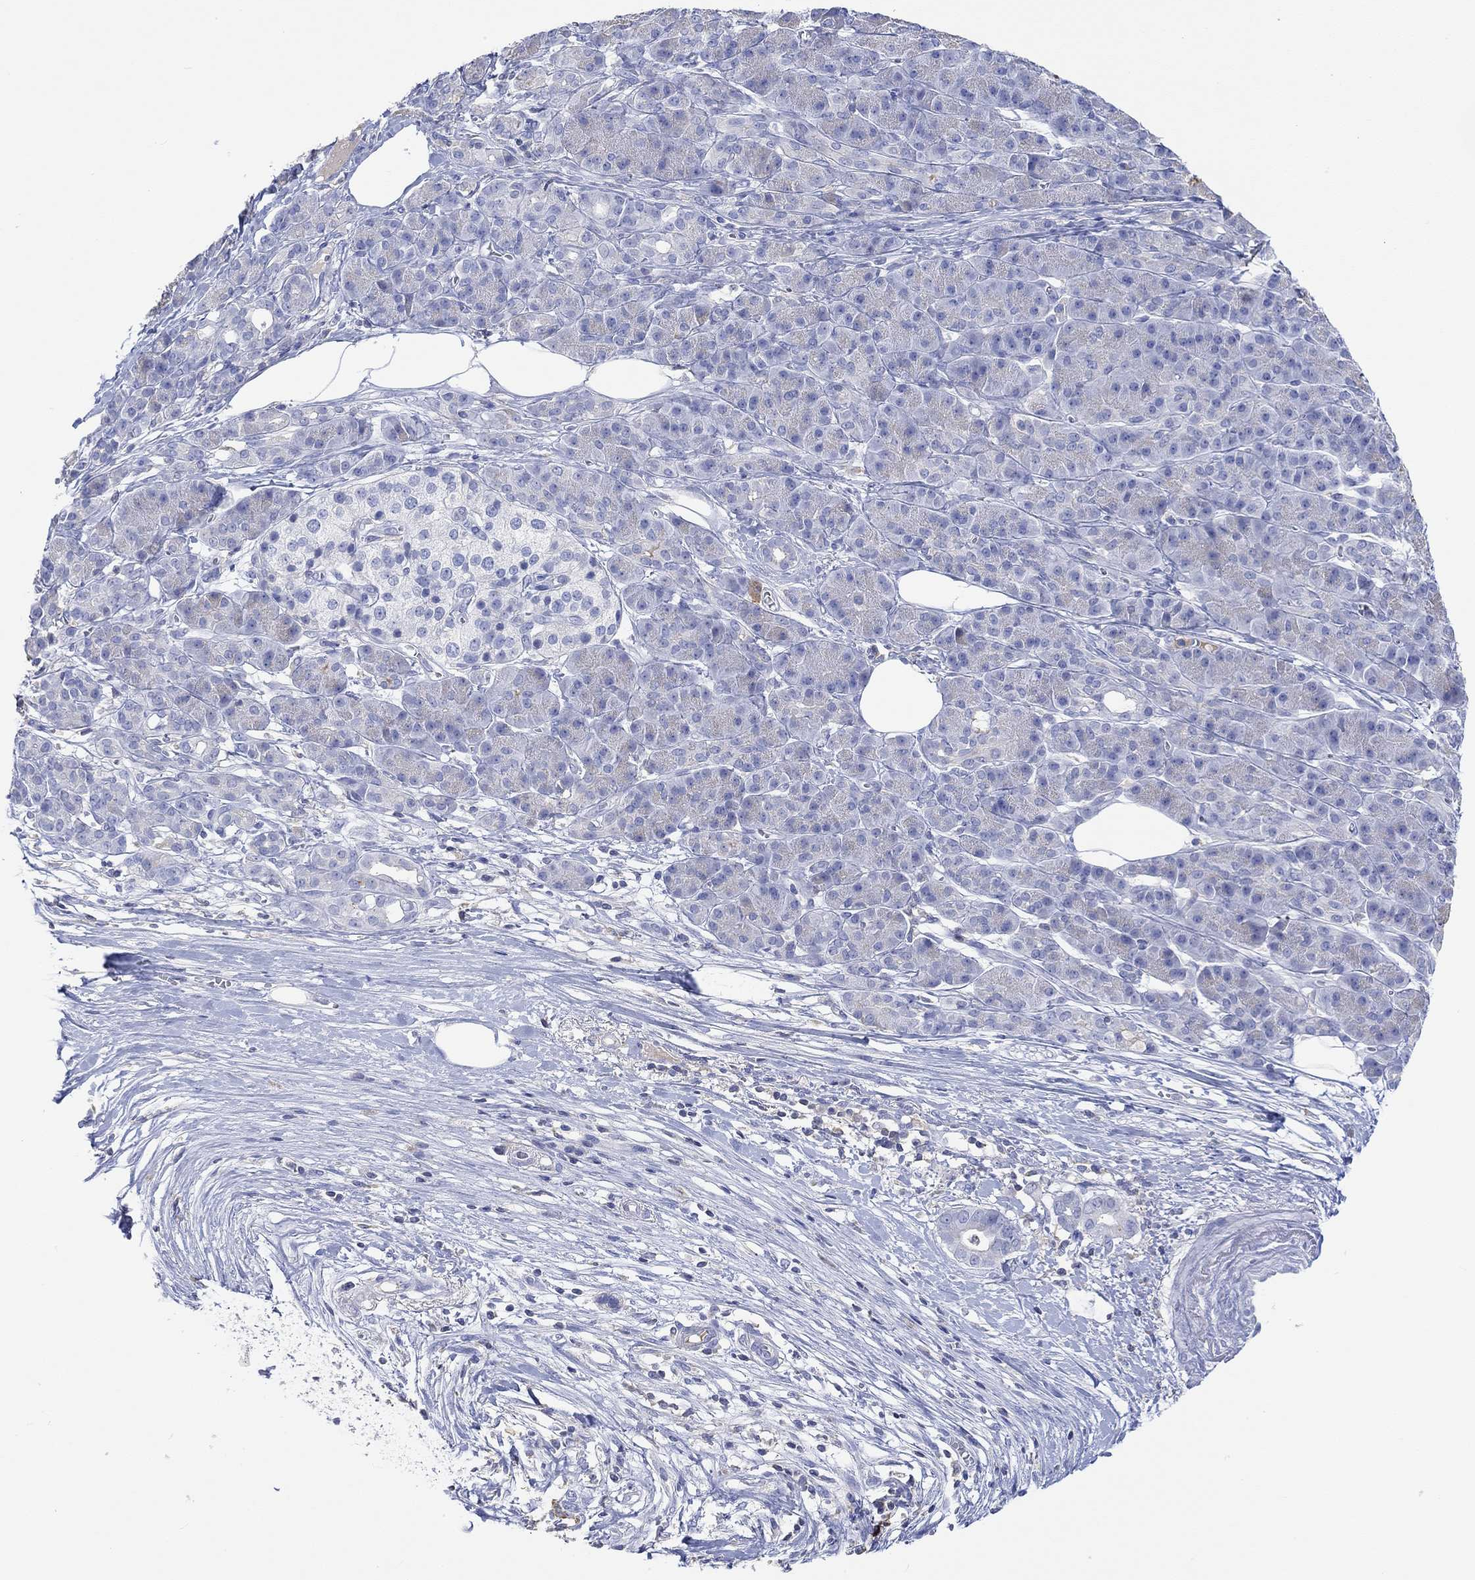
{"staining": {"intensity": "negative", "quantity": "none", "location": "none"}, "tissue": "pancreatic cancer", "cell_type": "Tumor cells", "image_type": "cancer", "snomed": [{"axis": "morphology", "description": "Adenocarcinoma, NOS"}, {"axis": "topography", "description": "Pancreas"}], "caption": "There is no significant positivity in tumor cells of pancreatic cancer (adenocarcinoma).", "gene": "GCM1", "patient": {"sex": "male", "age": 61}}